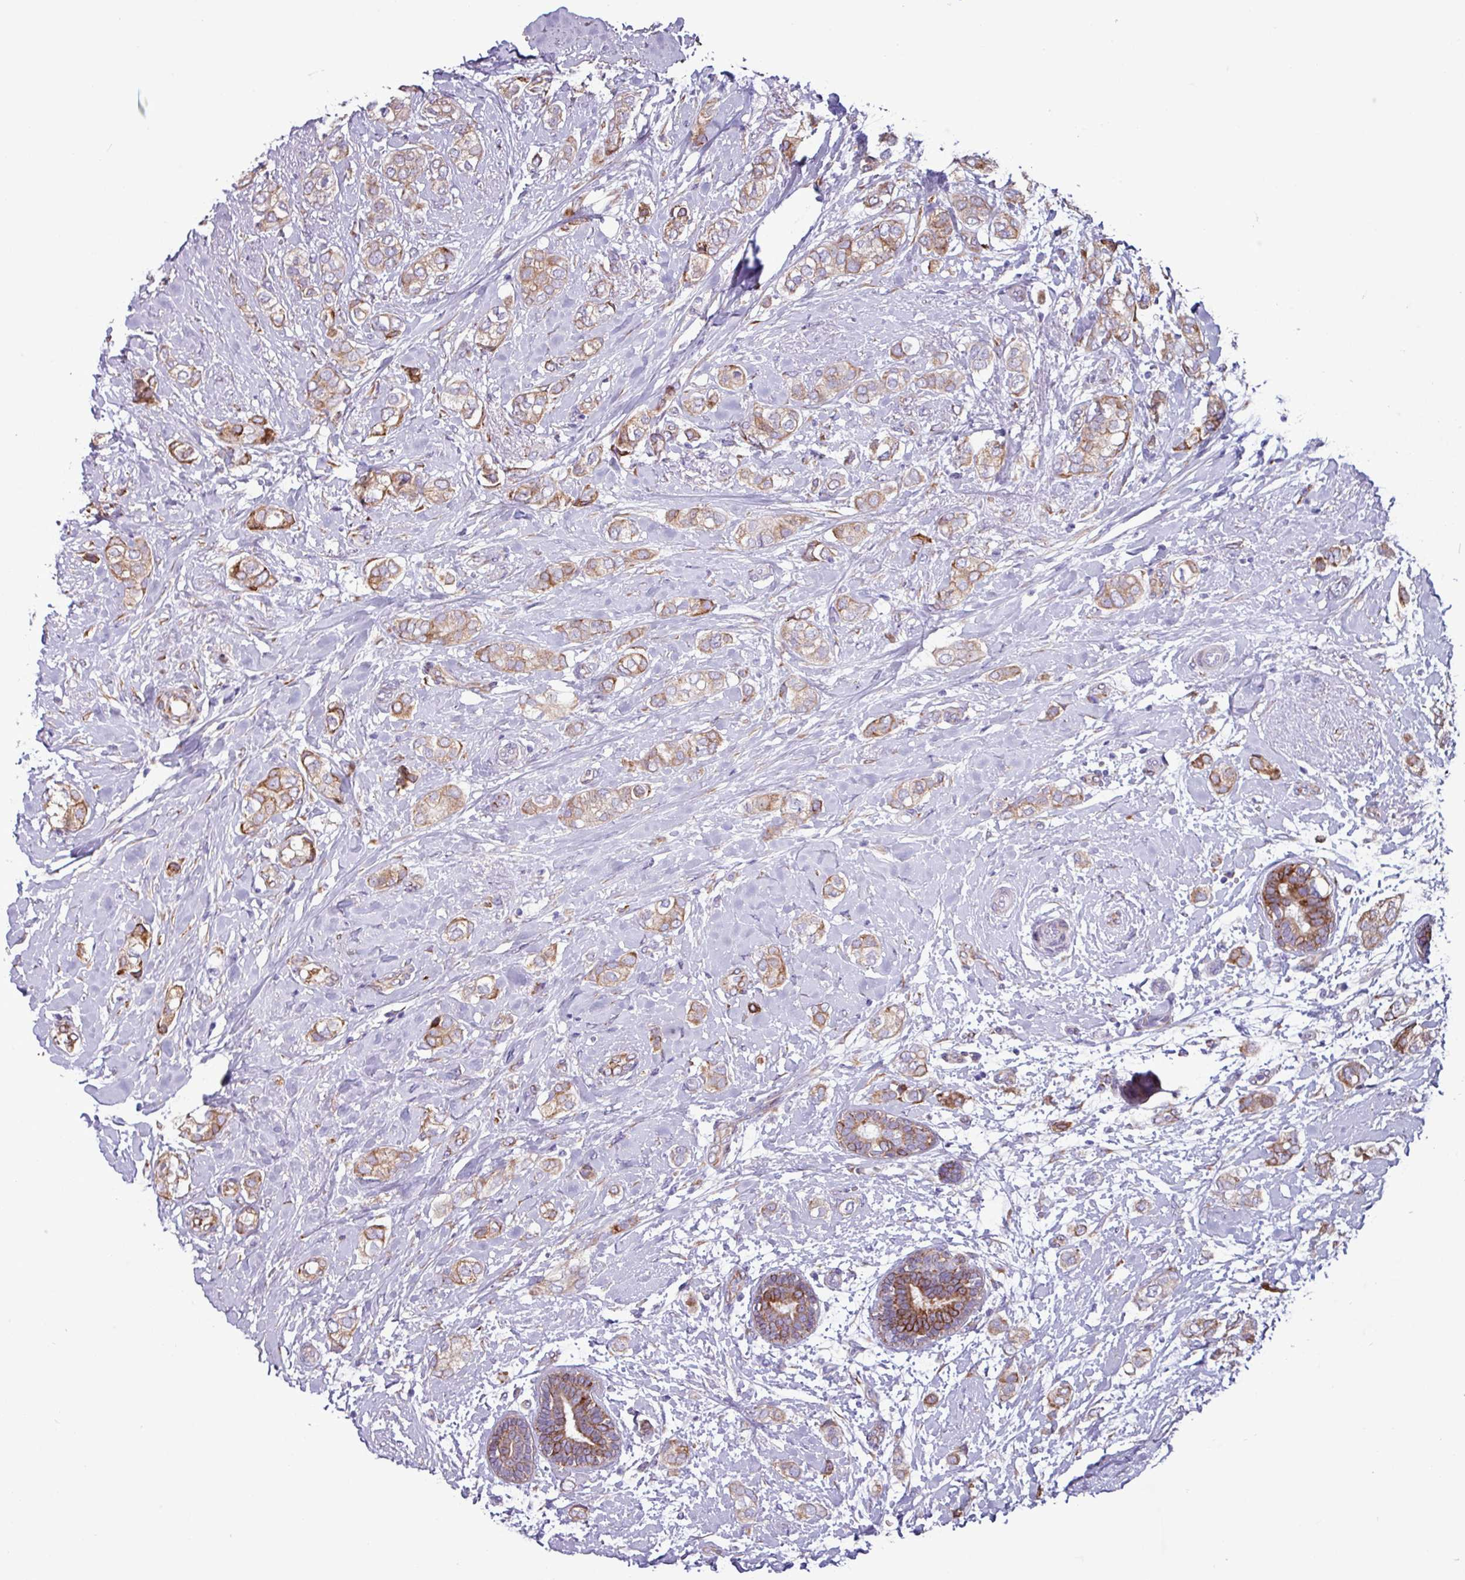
{"staining": {"intensity": "weak", "quantity": ">75%", "location": "cytoplasmic/membranous"}, "tissue": "breast cancer", "cell_type": "Tumor cells", "image_type": "cancer", "snomed": [{"axis": "morphology", "description": "Duct carcinoma"}, {"axis": "topography", "description": "Breast"}], "caption": "Breast infiltrating ductal carcinoma stained for a protein demonstrates weak cytoplasmic/membranous positivity in tumor cells.", "gene": "PPP1R35", "patient": {"sex": "female", "age": 73}}